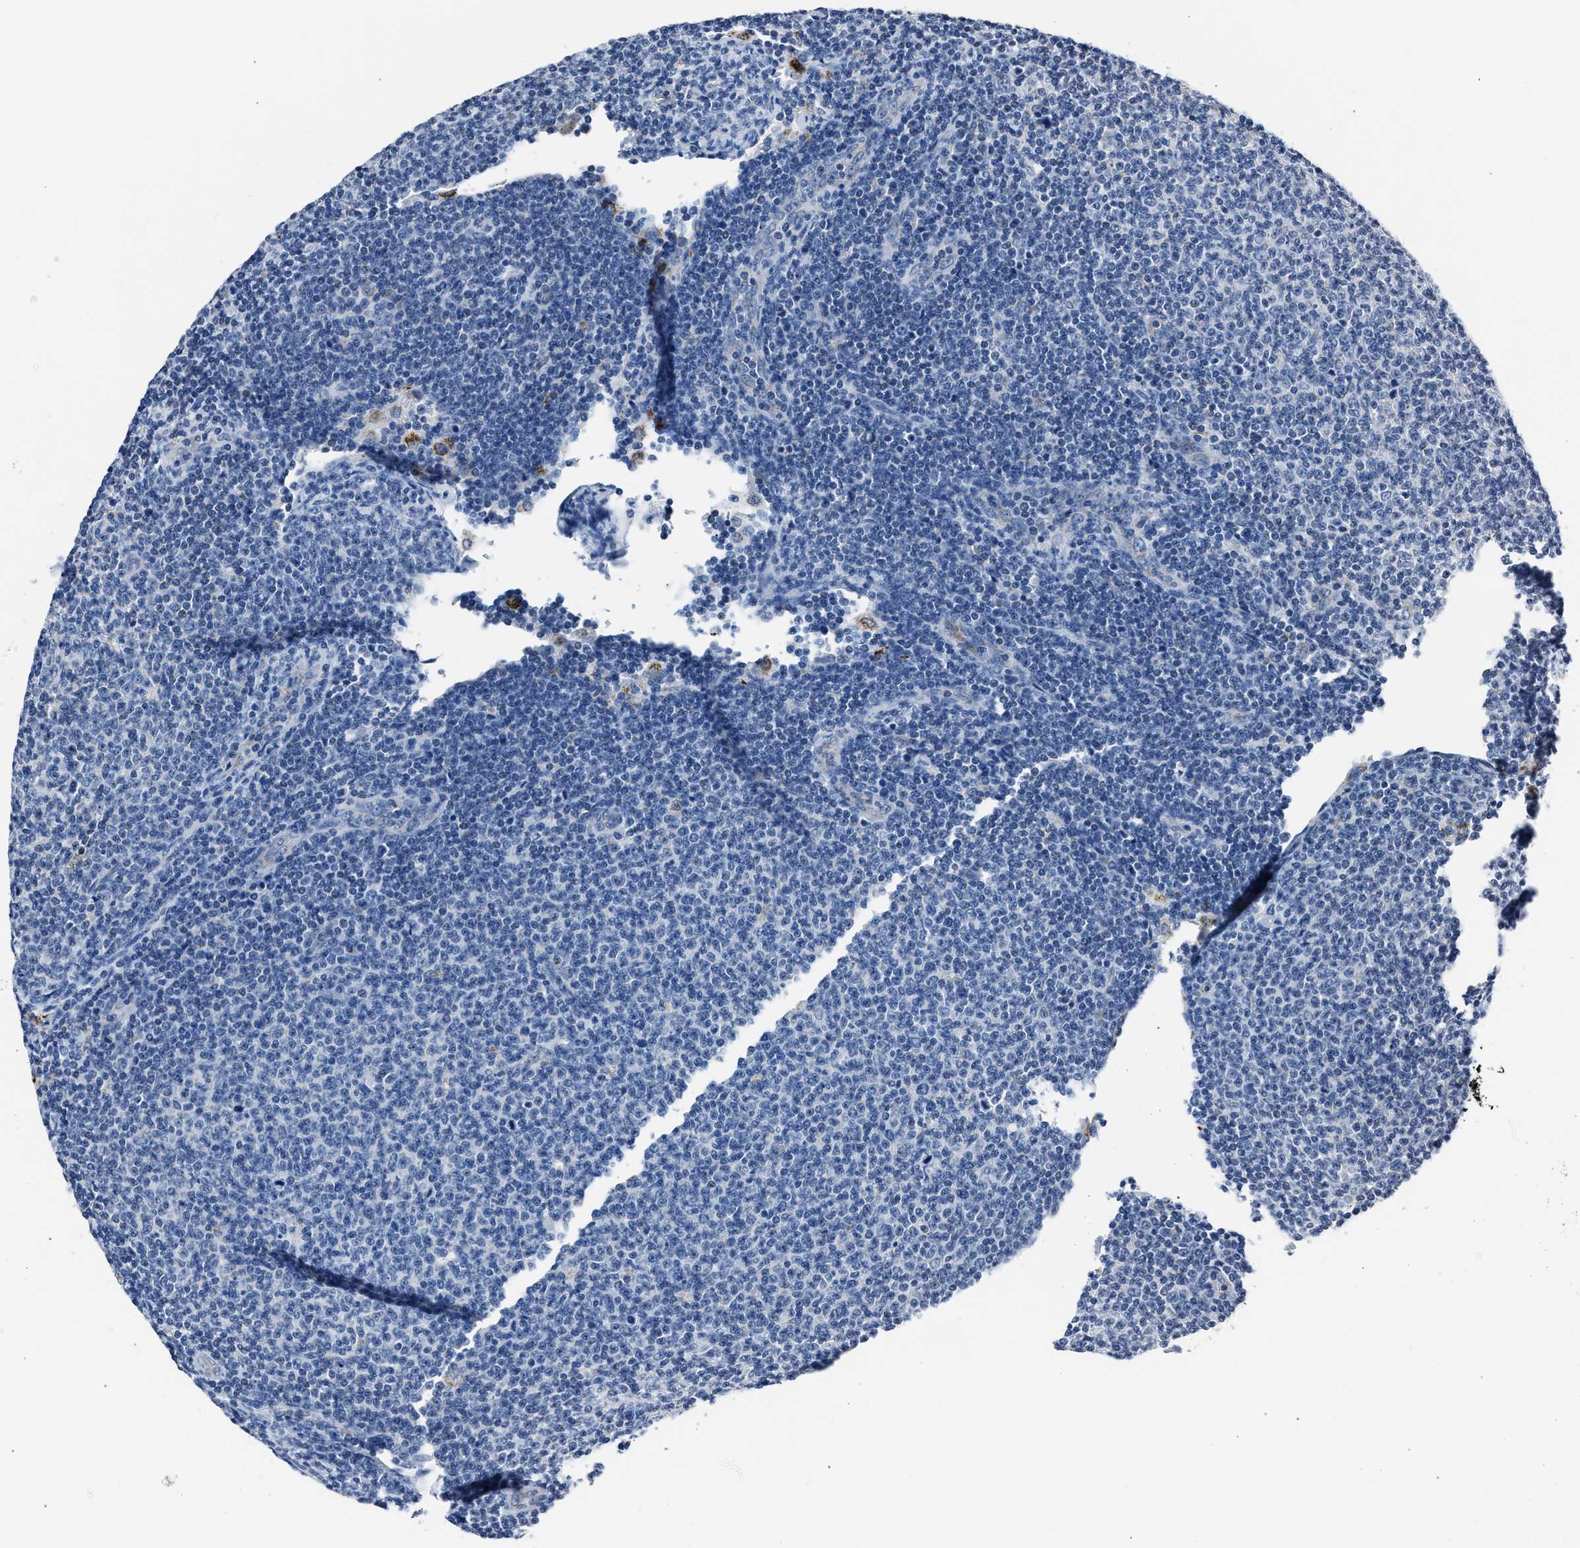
{"staining": {"intensity": "negative", "quantity": "none", "location": "none"}, "tissue": "lymphoma", "cell_type": "Tumor cells", "image_type": "cancer", "snomed": [{"axis": "morphology", "description": "Malignant lymphoma, non-Hodgkin's type, Low grade"}, {"axis": "topography", "description": "Lymph node"}], "caption": "Tumor cells are negative for protein expression in human lymphoma.", "gene": "AMACR", "patient": {"sex": "male", "age": 66}}